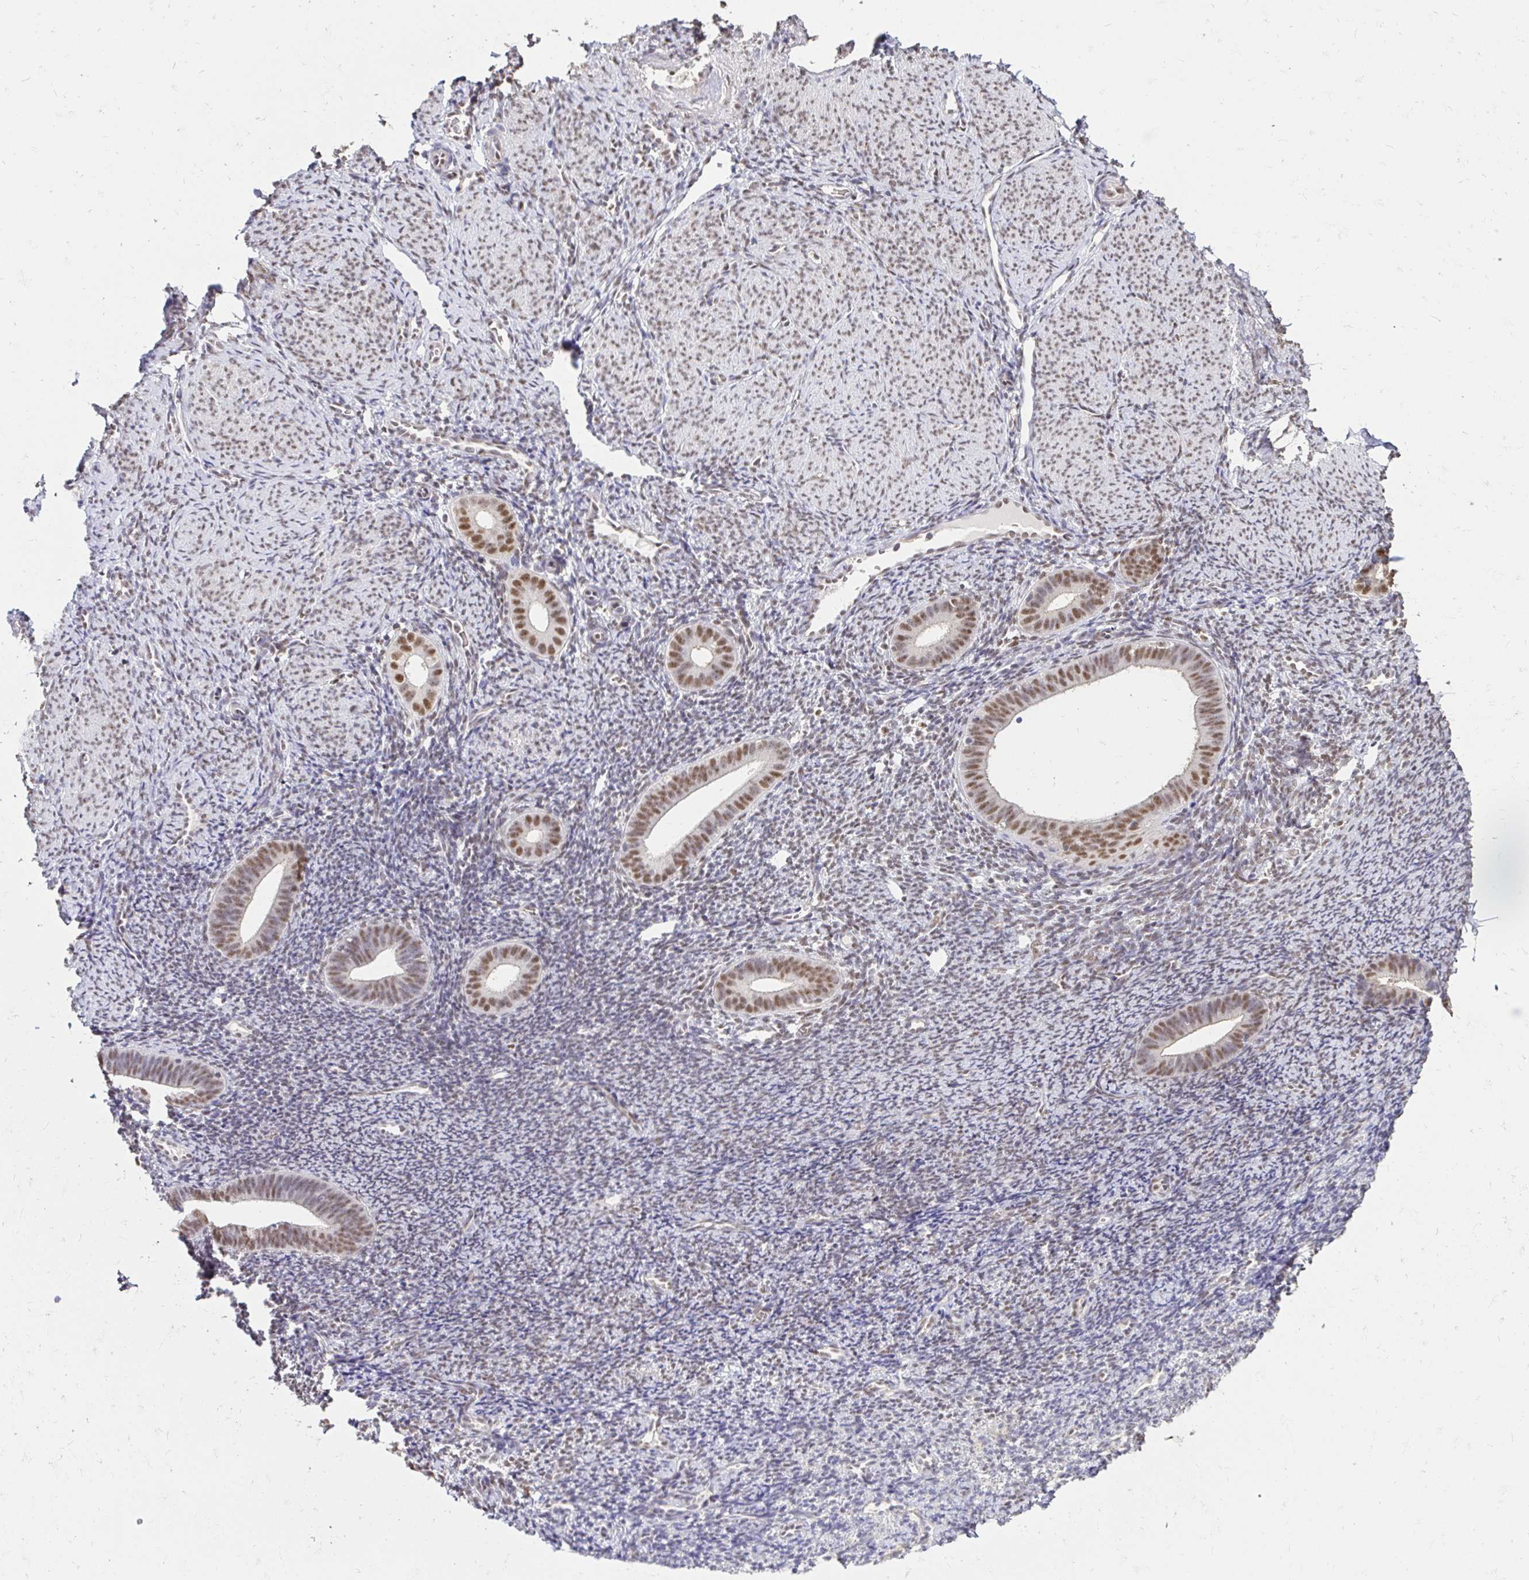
{"staining": {"intensity": "moderate", "quantity": "25%-75%", "location": "nuclear"}, "tissue": "endometrium", "cell_type": "Cells in endometrial stroma", "image_type": "normal", "snomed": [{"axis": "morphology", "description": "Normal tissue, NOS"}, {"axis": "topography", "description": "Endometrium"}], "caption": "Moderate nuclear protein positivity is present in approximately 25%-75% of cells in endometrial stroma in endometrium.", "gene": "RIMS4", "patient": {"sex": "female", "age": 39}}